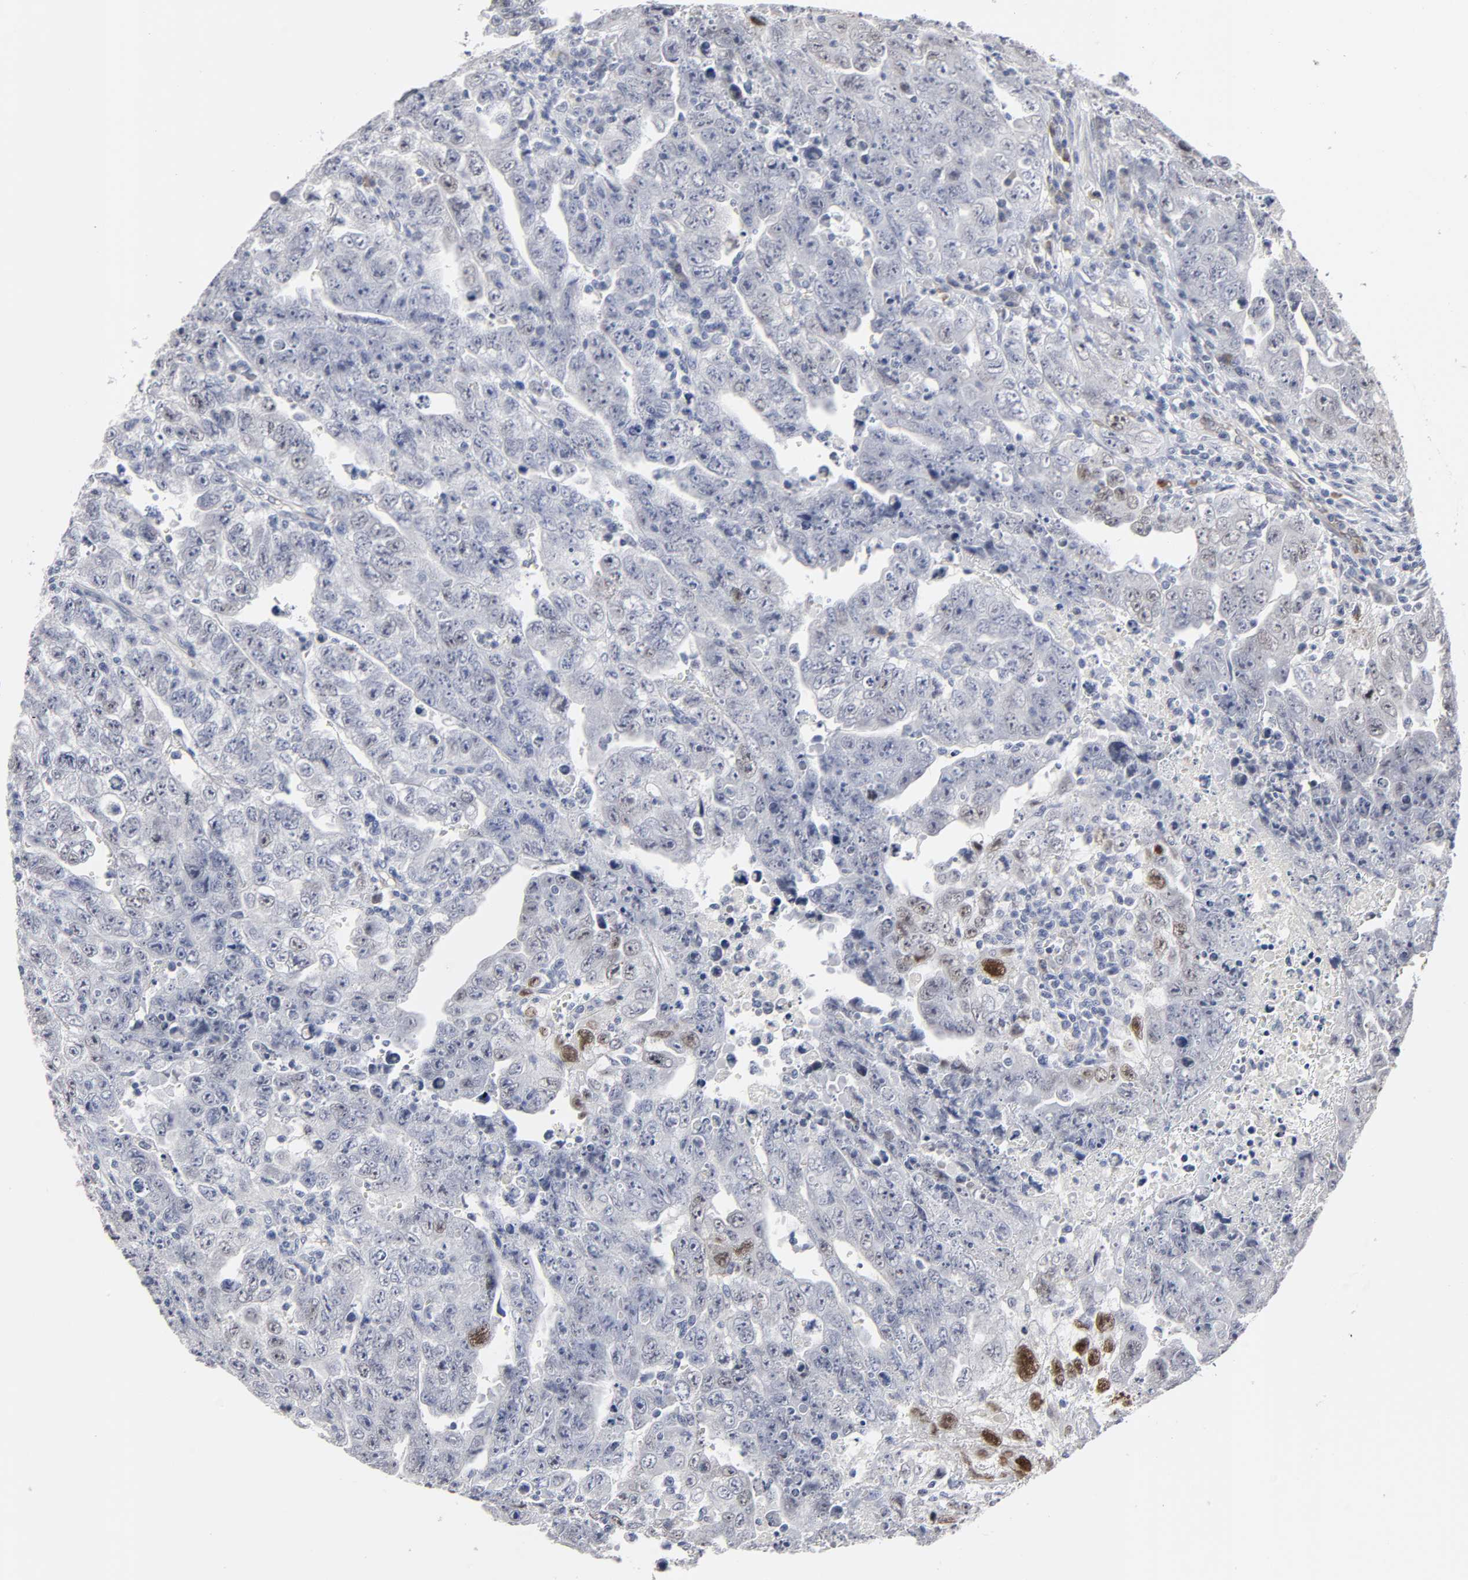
{"staining": {"intensity": "strong", "quantity": "<25%", "location": "nuclear"}, "tissue": "testis cancer", "cell_type": "Tumor cells", "image_type": "cancer", "snomed": [{"axis": "morphology", "description": "Carcinoma, Embryonal, NOS"}, {"axis": "topography", "description": "Testis"}], "caption": "The image displays staining of testis cancer (embryonal carcinoma), revealing strong nuclear protein staining (brown color) within tumor cells.", "gene": "HNF4A", "patient": {"sex": "male", "age": 28}}